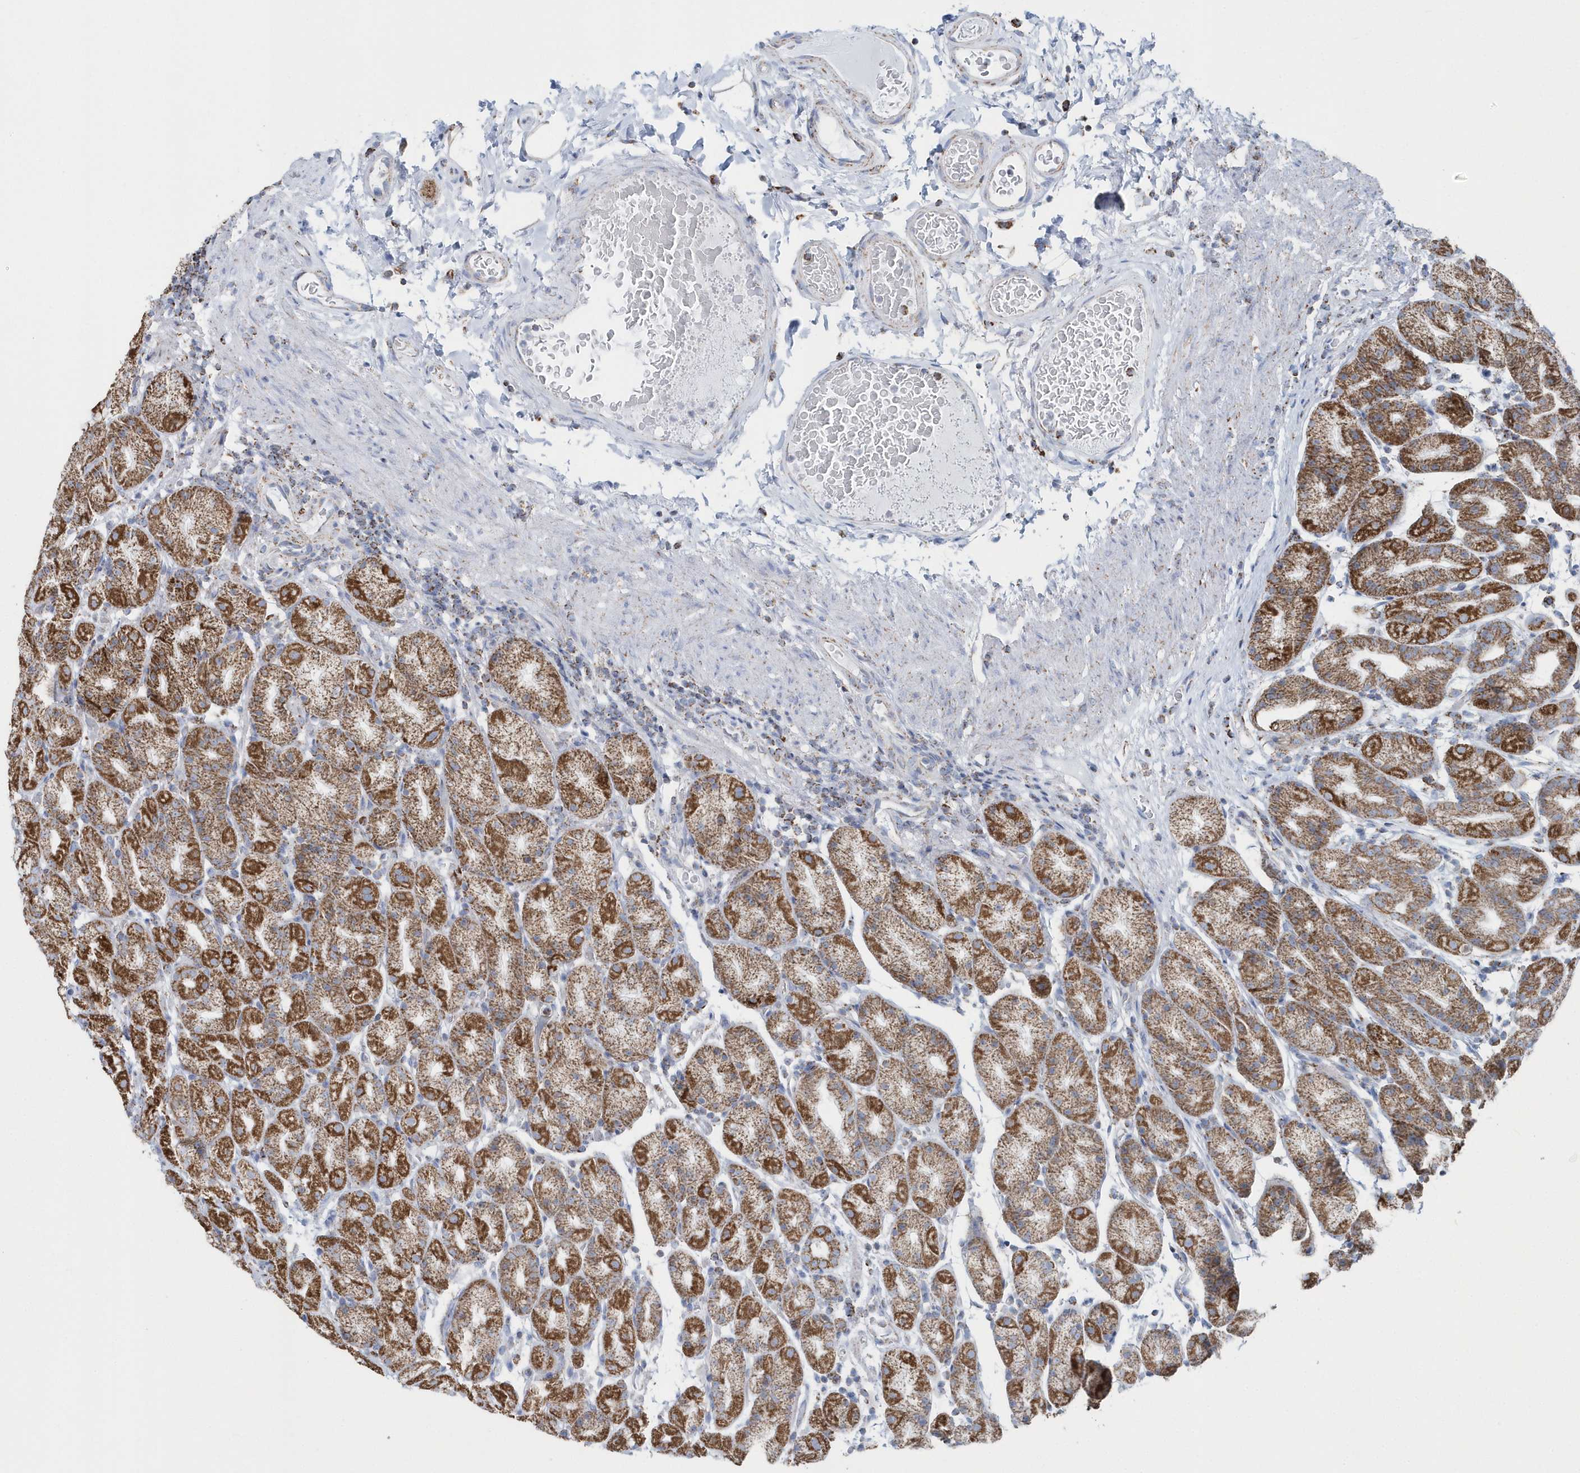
{"staining": {"intensity": "moderate", "quantity": ">75%", "location": "cytoplasmic/membranous"}, "tissue": "stomach", "cell_type": "Glandular cells", "image_type": "normal", "snomed": [{"axis": "morphology", "description": "Normal tissue, NOS"}, {"axis": "topography", "description": "Stomach, upper"}], "caption": "Protein expression by immunohistochemistry (IHC) shows moderate cytoplasmic/membranous staining in approximately >75% of glandular cells in unremarkable stomach.", "gene": "TMCO6", "patient": {"sex": "male", "age": 68}}